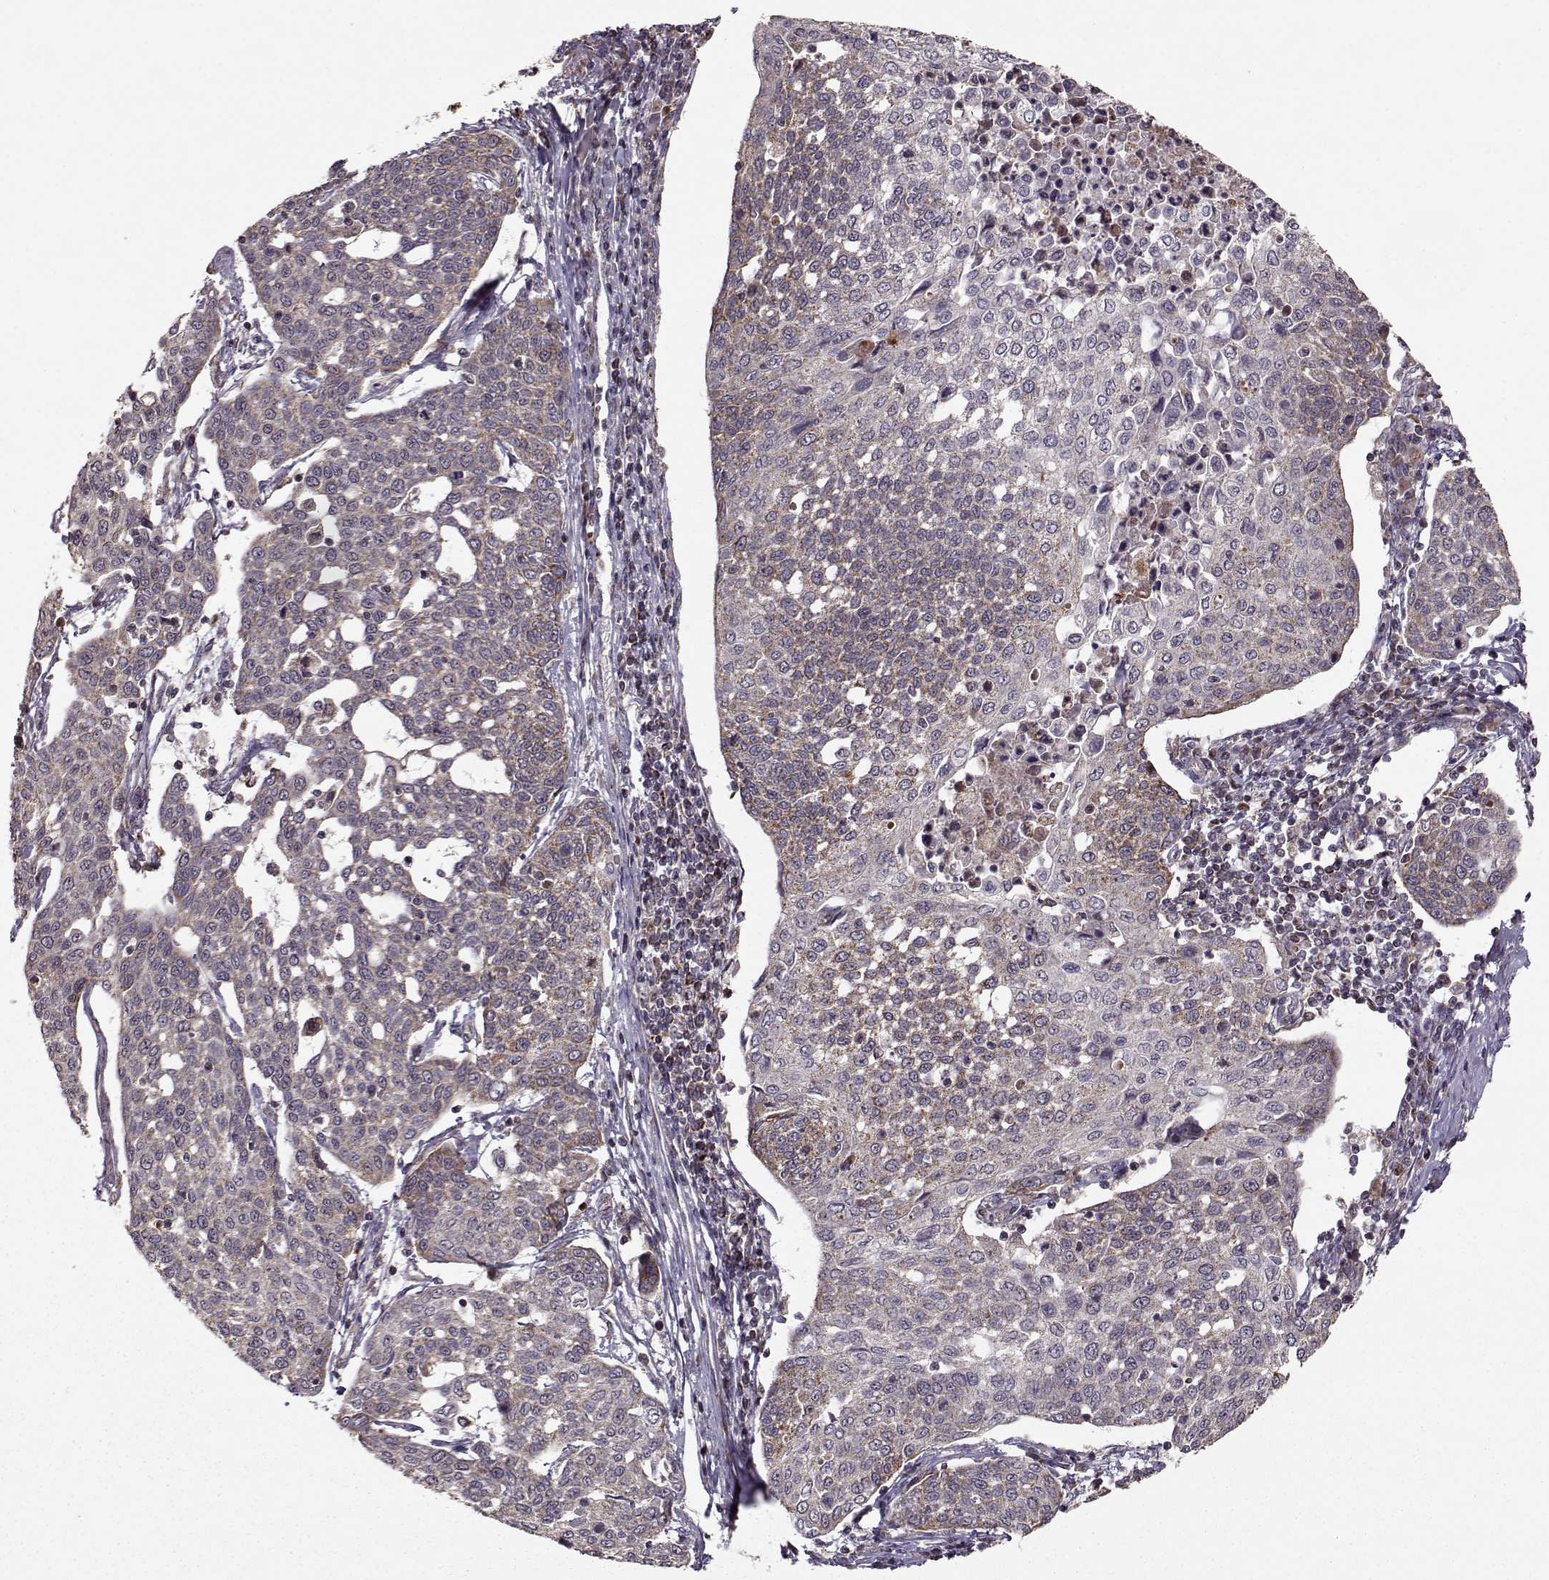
{"staining": {"intensity": "moderate", "quantity": "25%-75%", "location": "cytoplasmic/membranous"}, "tissue": "cervical cancer", "cell_type": "Tumor cells", "image_type": "cancer", "snomed": [{"axis": "morphology", "description": "Squamous cell carcinoma, NOS"}, {"axis": "topography", "description": "Cervix"}], "caption": "Immunohistochemical staining of human squamous cell carcinoma (cervical) reveals moderate cytoplasmic/membranous protein staining in about 25%-75% of tumor cells.", "gene": "CMTM3", "patient": {"sex": "female", "age": 34}}